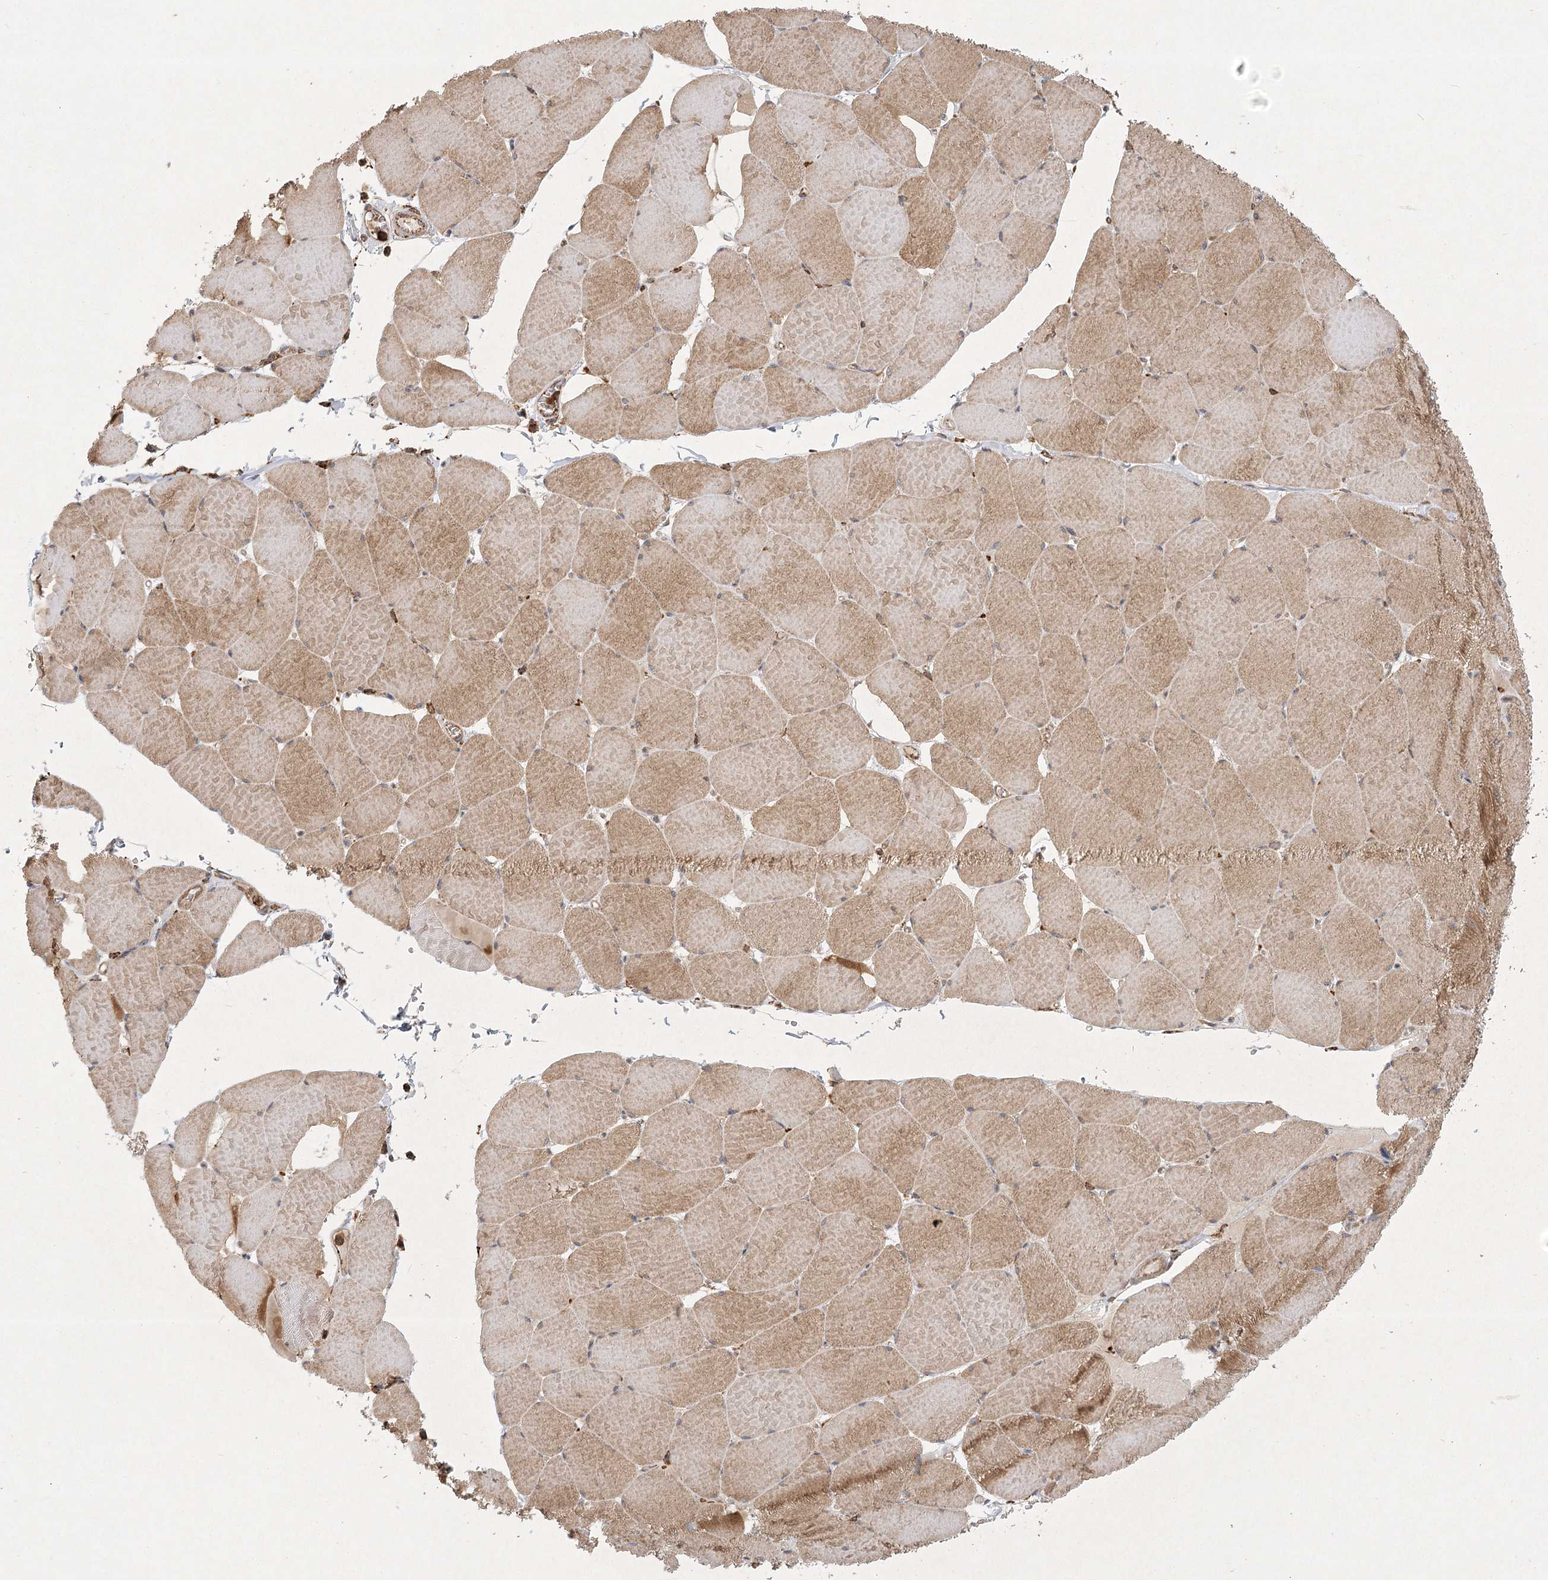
{"staining": {"intensity": "moderate", "quantity": ">75%", "location": "cytoplasmic/membranous"}, "tissue": "skeletal muscle", "cell_type": "Myocytes", "image_type": "normal", "snomed": [{"axis": "morphology", "description": "Normal tissue, NOS"}, {"axis": "topography", "description": "Skeletal muscle"}, {"axis": "topography", "description": "Head-Neck"}], "caption": "High-power microscopy captured an IHC photomicrograph of normal skeletal muscle, revealing moderate cytoplasmic/membranous positivity in approximately >75% of myocytes.", "gene": "MEPE", "patient": {"sex": "male", "age": 66}}